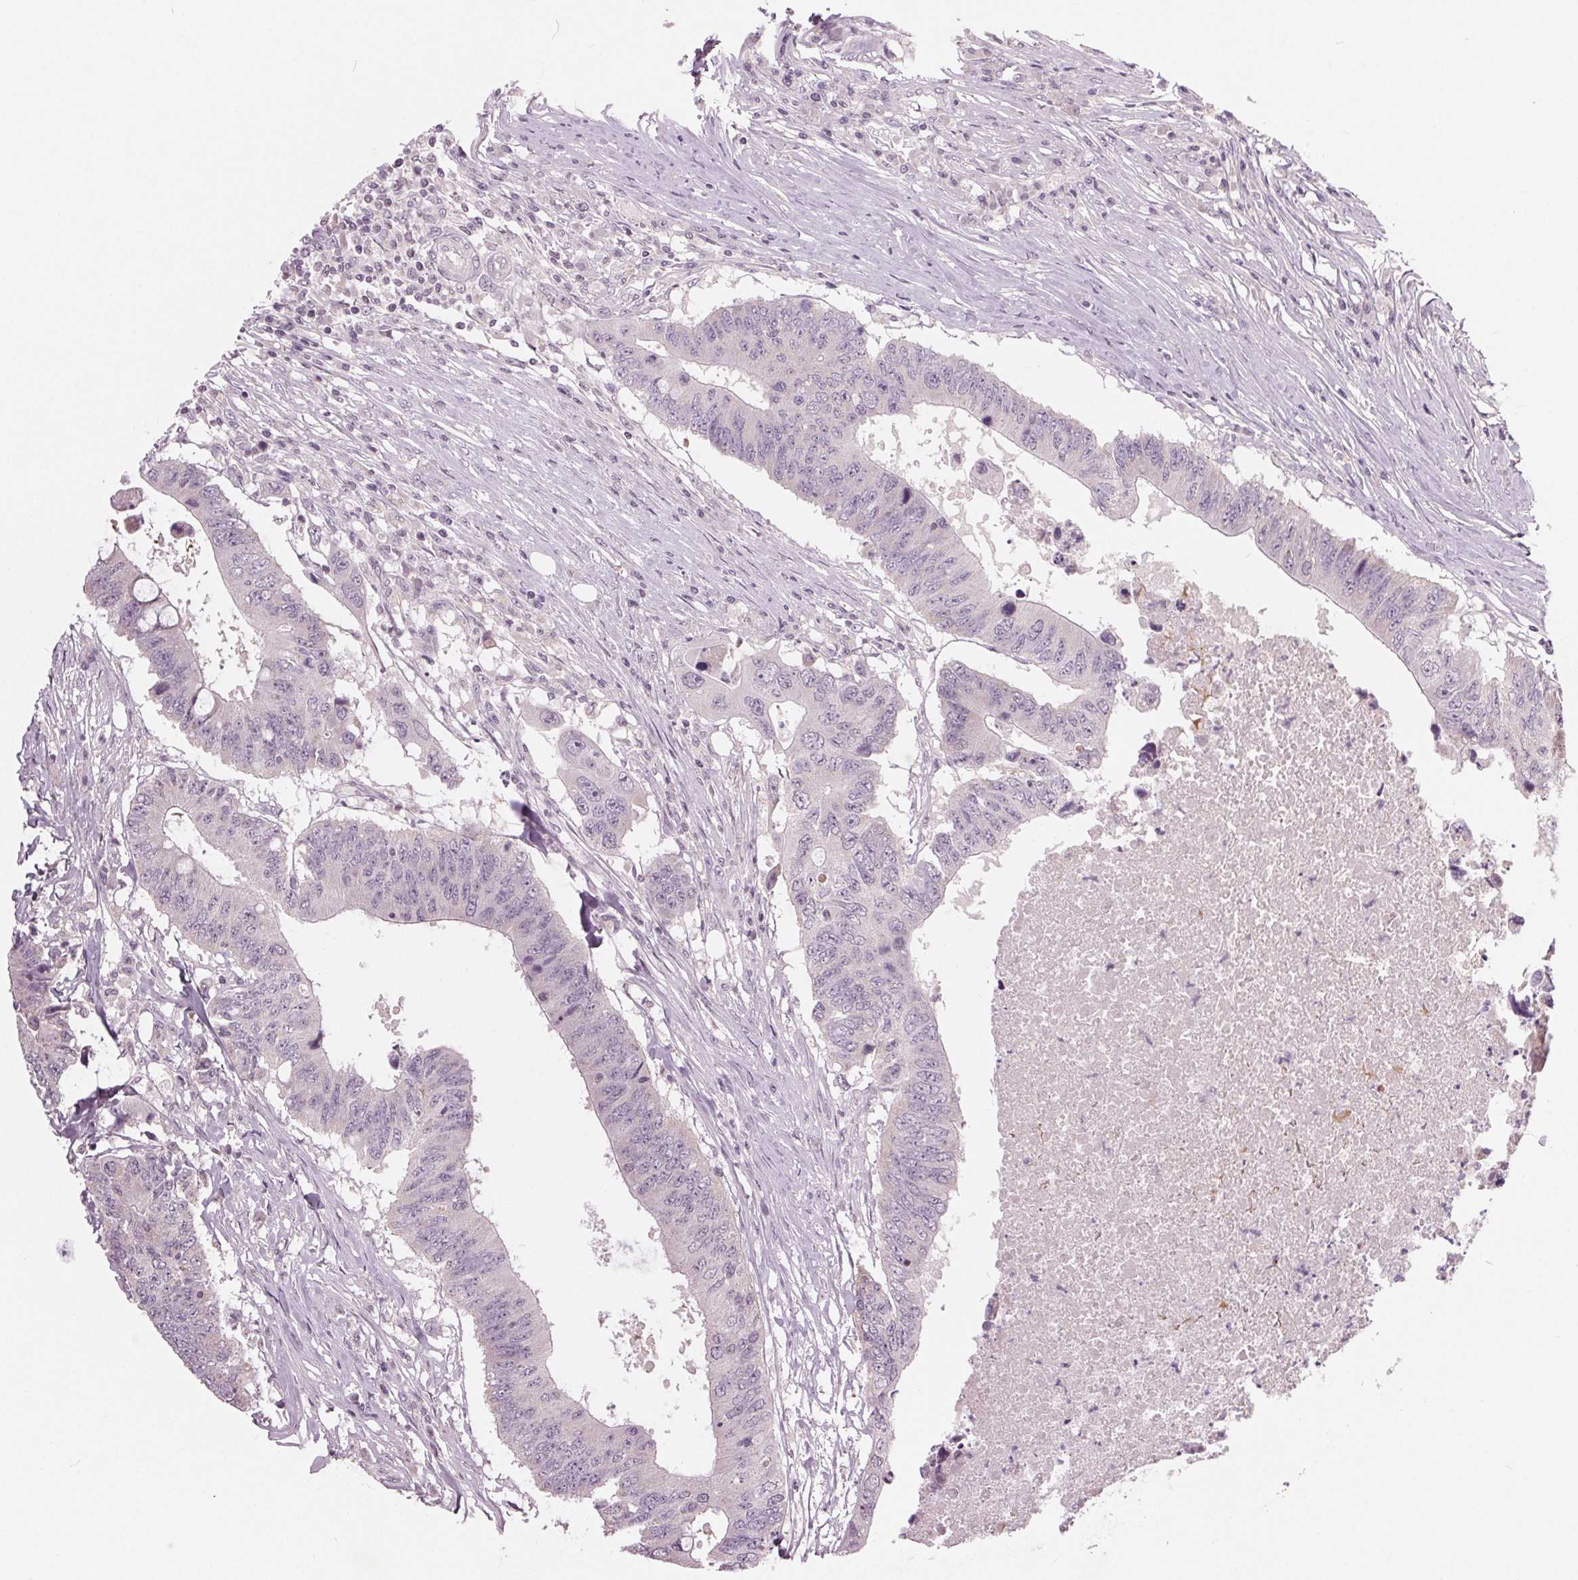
{"staining": {"intensity": "negative", "quantity": "none", "location": "none"}, "tissue": "colorectal cancer", "cell_type": "Tumor cells", "image_type": "cancer", "snomed": [{"axis": "morphology", "description": "Adenocarcinoma, NOS"}, {"axis": "topography", "description": "Colon"}], "caption": "IHC histopathology image of human adenocarcinoma (colorectal) stained for a protein (brown), which exhibits no expression in tumor cells.", "gene": "ZNF605", "patient": {"sex": "male", "age": 71}}